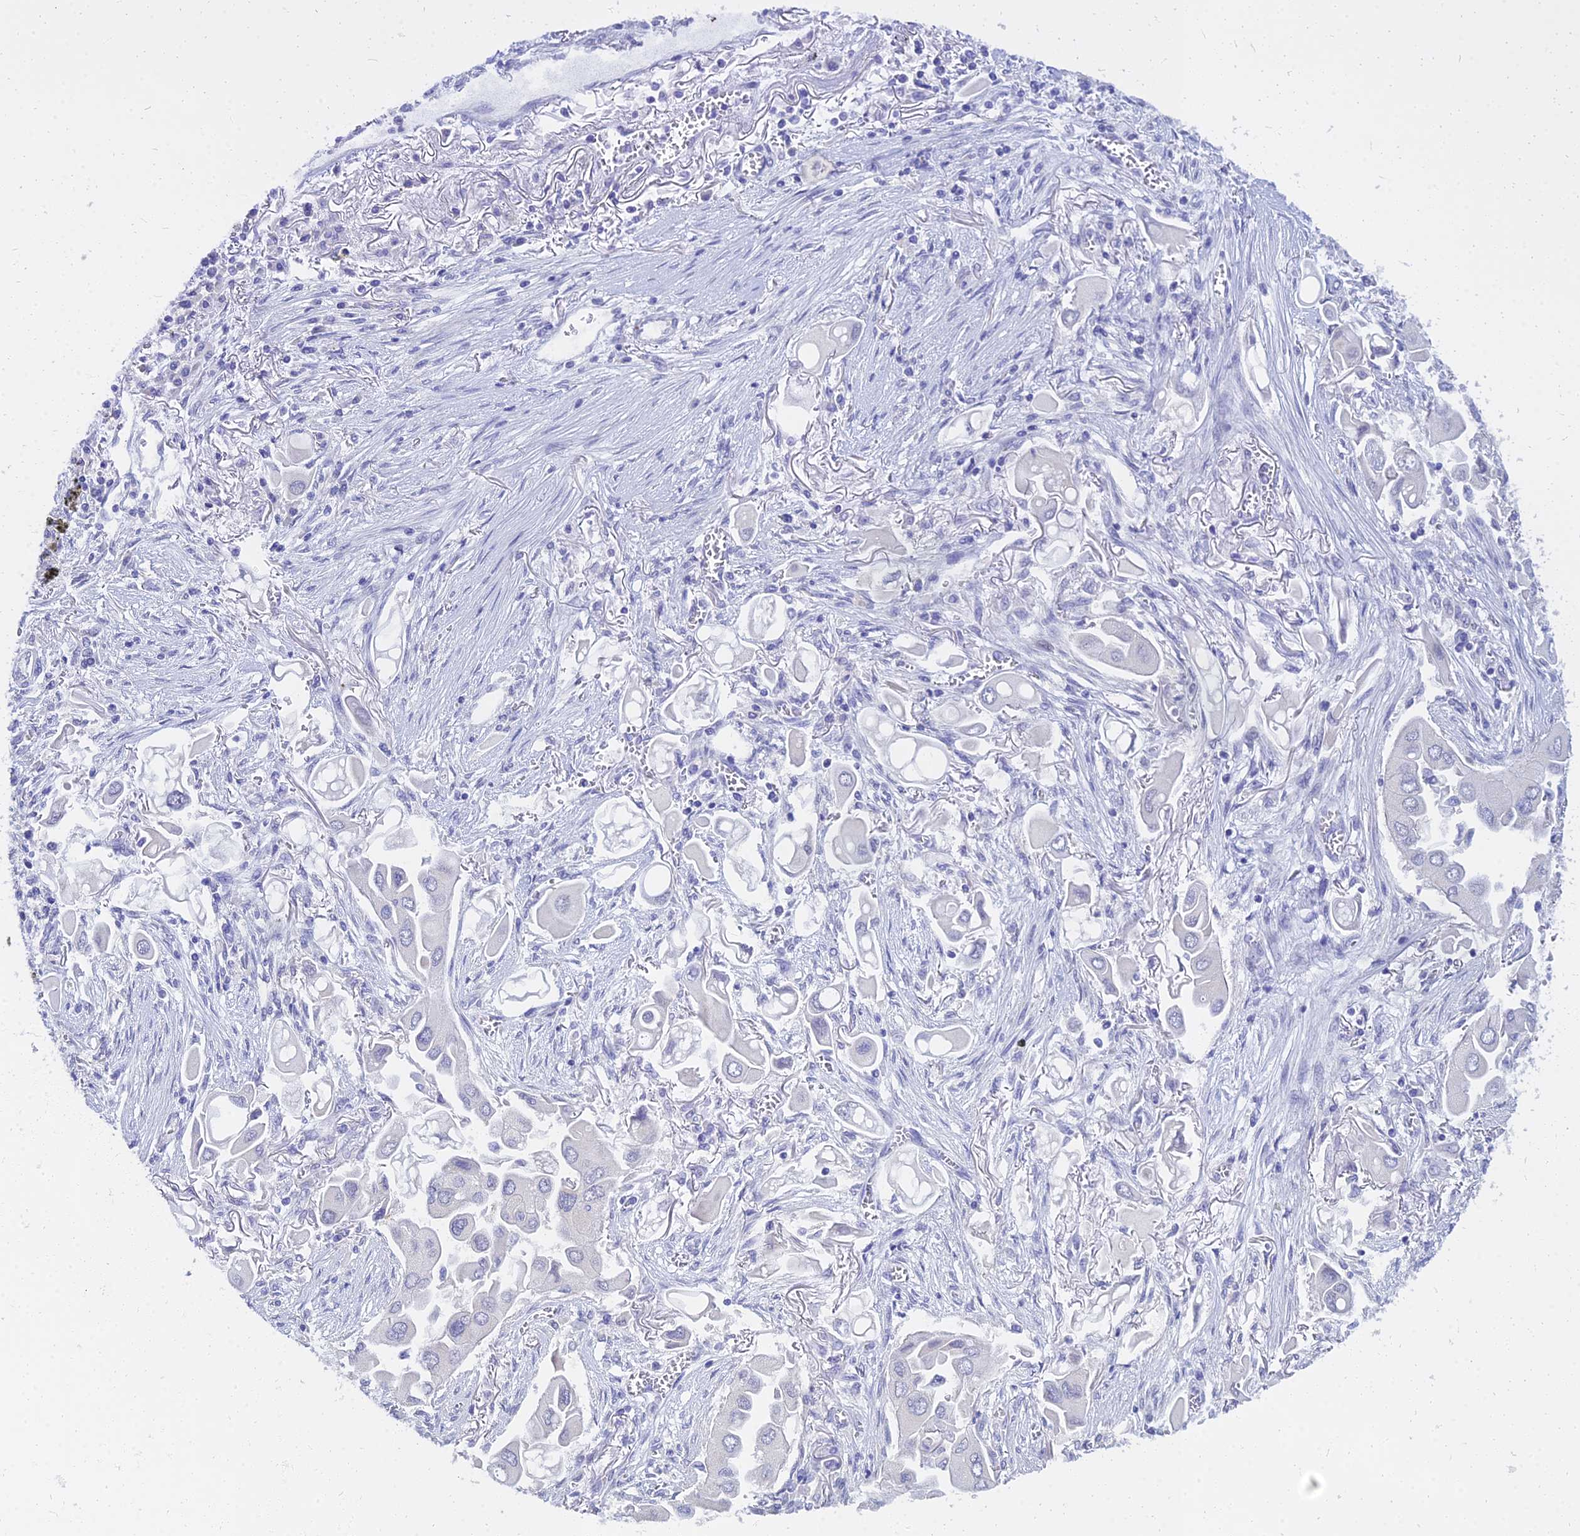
{"staining": {"intensity": "negative", "quantity": "none", "location": "none"}, "tissue": "lung cancer", "cell_type": "Tumor cells", "image_type": "cancer", "snomed": [{"axis": "morphology", "description": "Adenocarcinoma, NOS"}, {"axis": "topography", "description": "Lung"}], "caption": "Tumor cells show no significant positivity in adenocarcinoma (lung).", "gene": "NPY", "patient": {"sex": "female", "age": 76}}